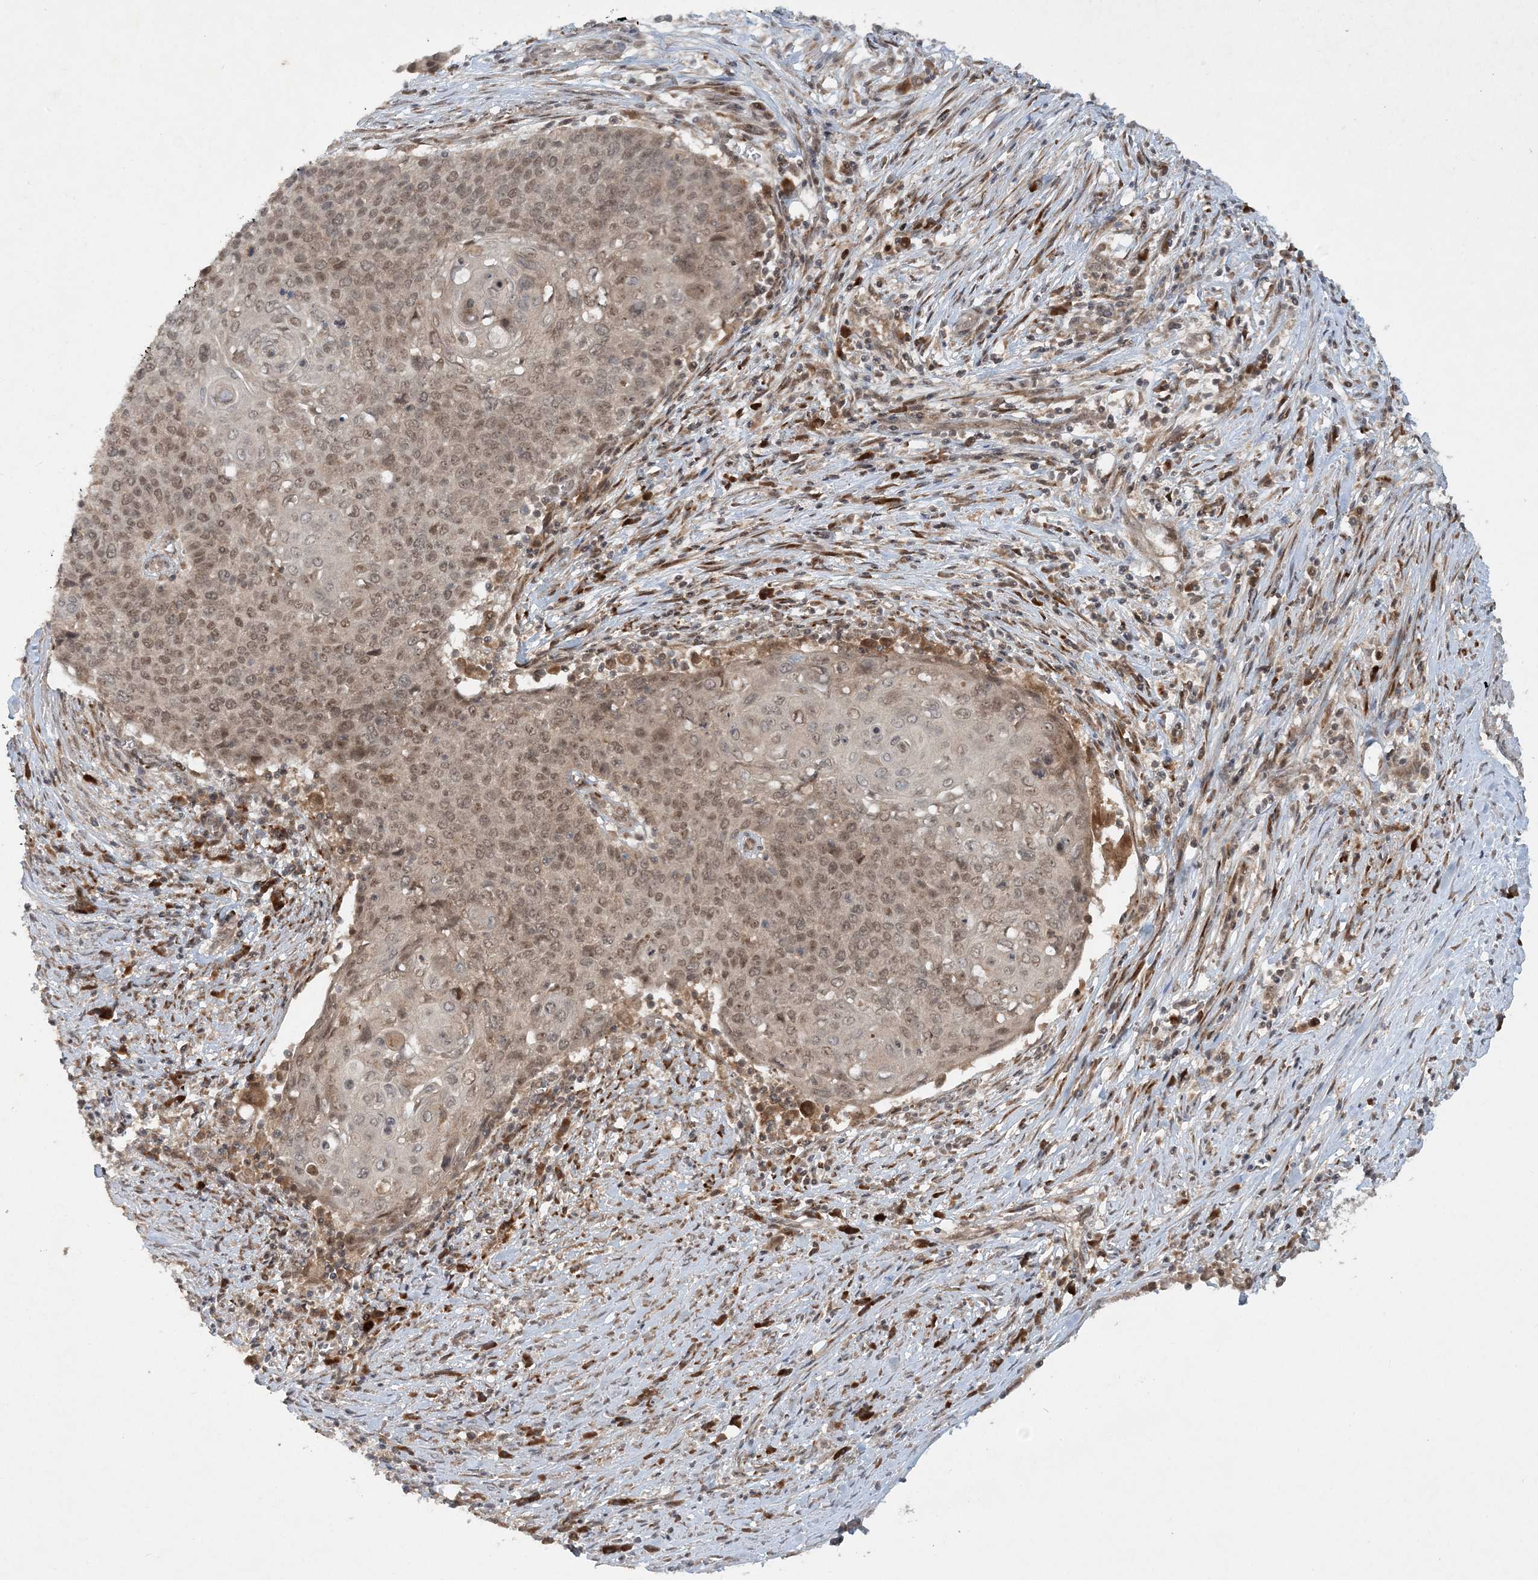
{"staining": {"intensity": "moderate", "quantity": ">75%", "location": "nuclear"}, "tissue": "cervical cancer", "cell_type": "Tumor cells", "image_type": "cancer", "snomed": [{"axis": "morphology", "description": "Squamous cell carcinoma, NOS"}, {"axis": "topography", "description": "Cervix"}], "caption": "Protein expression analysis of human squamous cell carcinoma (cervical) reveals moderate nuclear staining in approximately >75% of tumor cells.", "gene": "UBR3", "patient": {"sex": "female", "age": 39}}